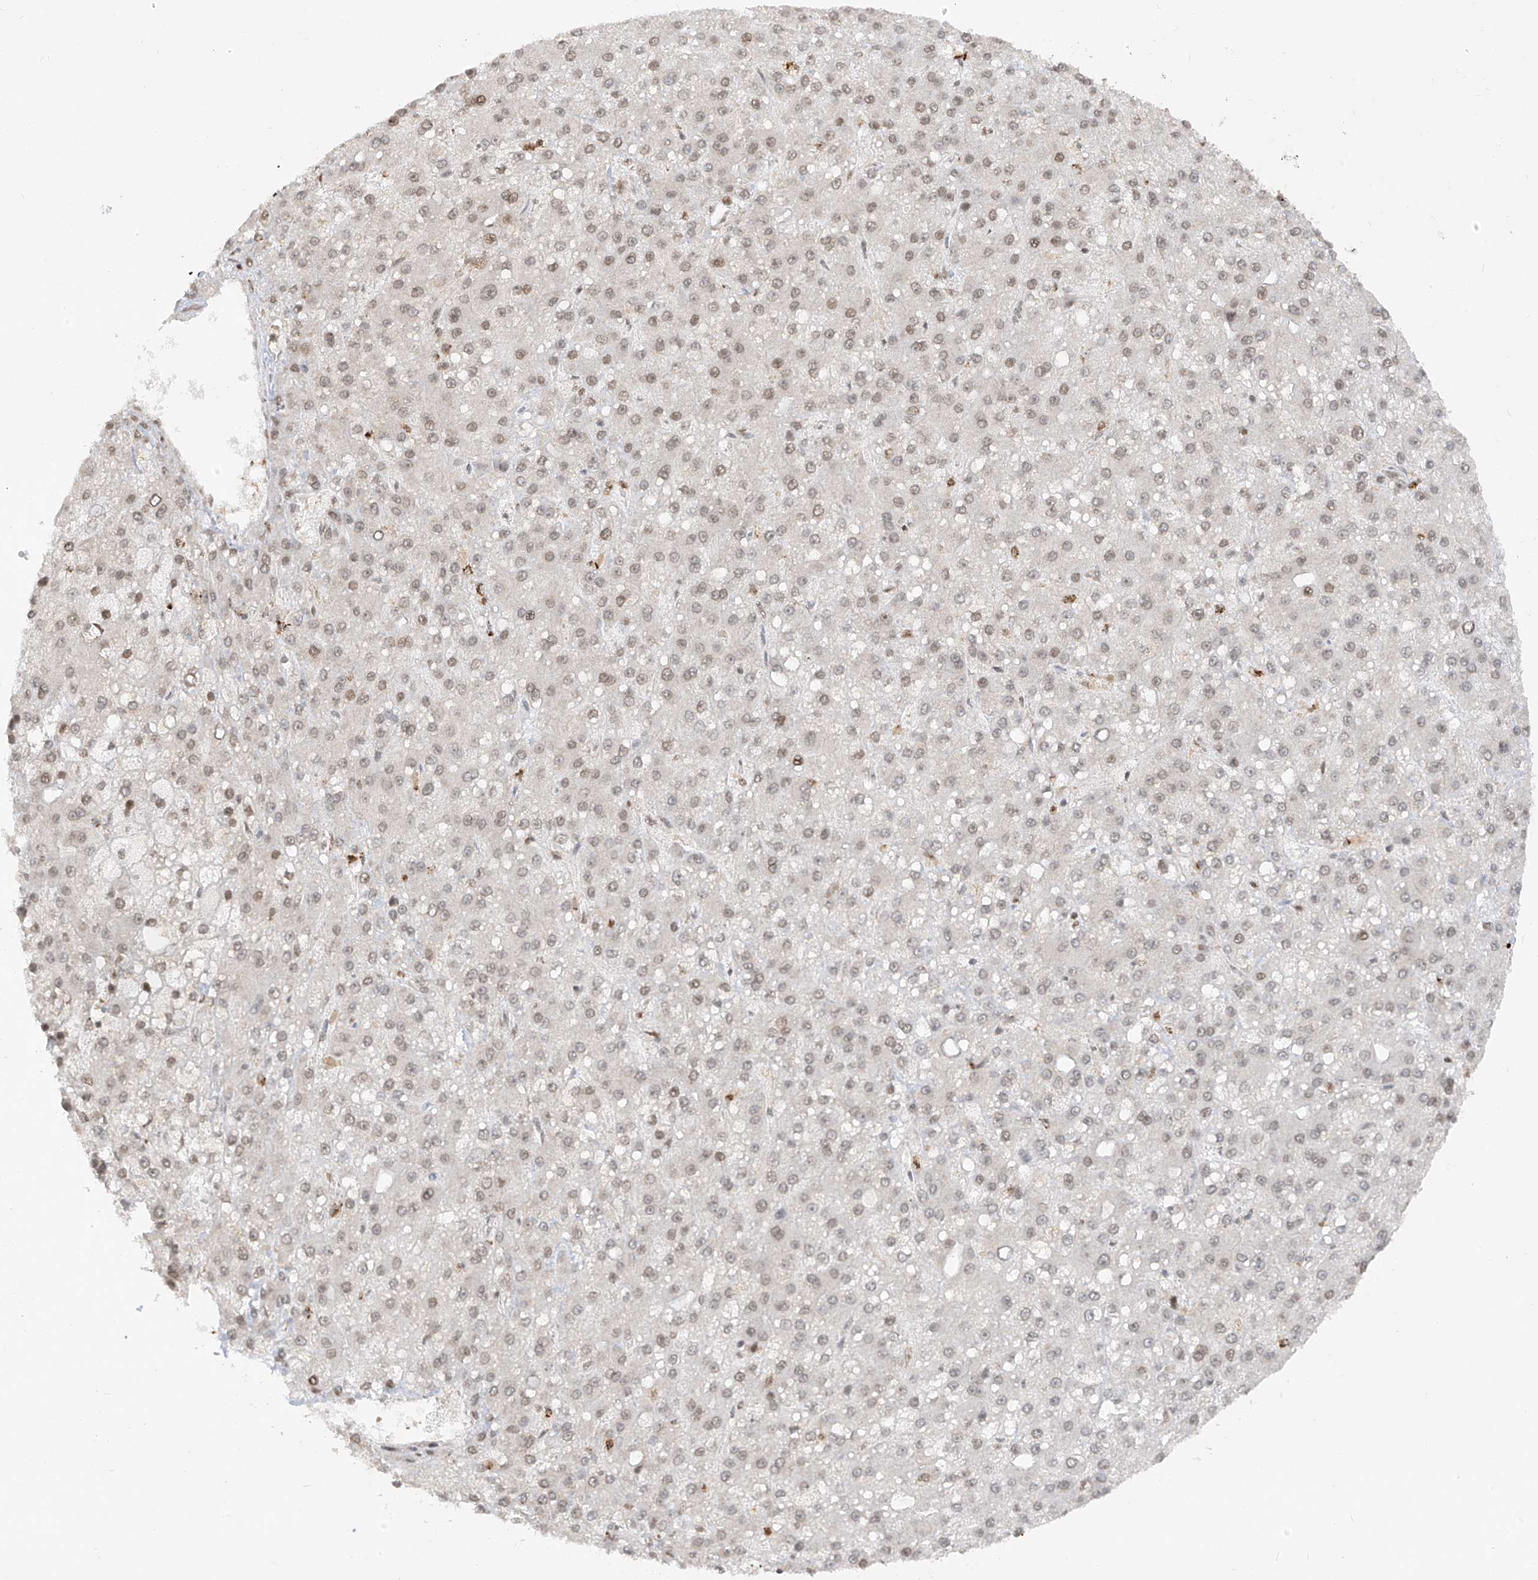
{"staining": {"intensity": "negative", "quantity": "none", "location": "none"}, "tissue": "liver cancer", "cell_type": "Tumor cells", "image_type": "cancer", "snomed": [{"axis": "morphology", "description": "Carcinoma, Hepatocellular, NOS"}, {"axis": "topography", "description": "Liver"}], "caption": "Tumor cells are negative for protein expression in human liver cancer (hepatocellular carcinoma).", "gene": "KPNB1", "patient": {"sex": "male", "age": 67}}